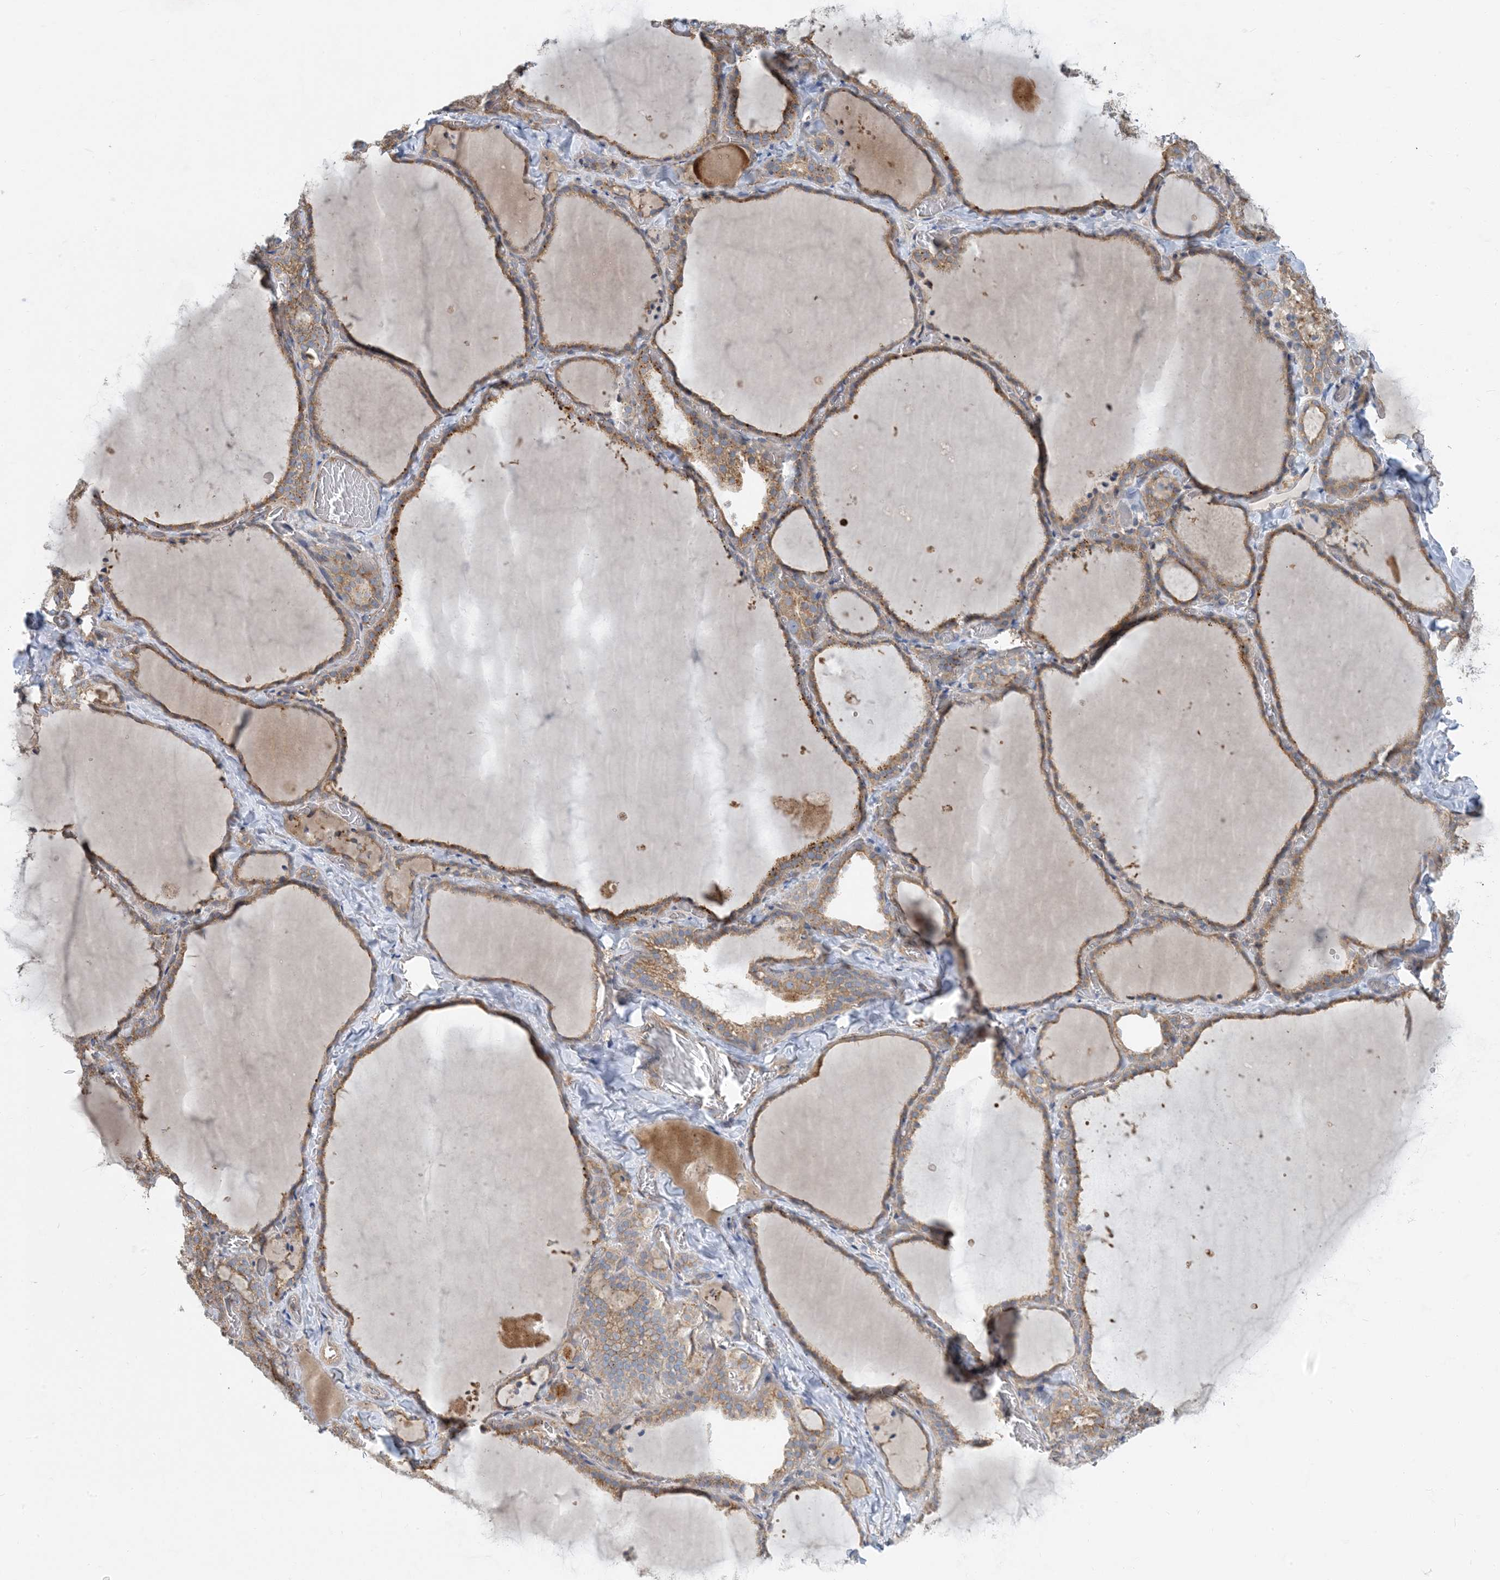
{"staining": {"intensity": "moderate", "quantity": ">75%", "location": "cytoplasmic/membranous"}, "tissue": "thyroid gland", "cell_type": "Glandular cells", "image_type": "normal", "snomed": [{"axis": "morphology", "description": "Normal tissue, NOS"}, {"axis": "topography", "description": "Thyroid gland"}], "caption": "Glandular cells demonstrate moderate cytoplasmic/membranous positivity in approximately >75% of cells in unremarkable thyroid gland.", "gene": "SIDT1", "patient": {"sex": "female", "age": 22}}